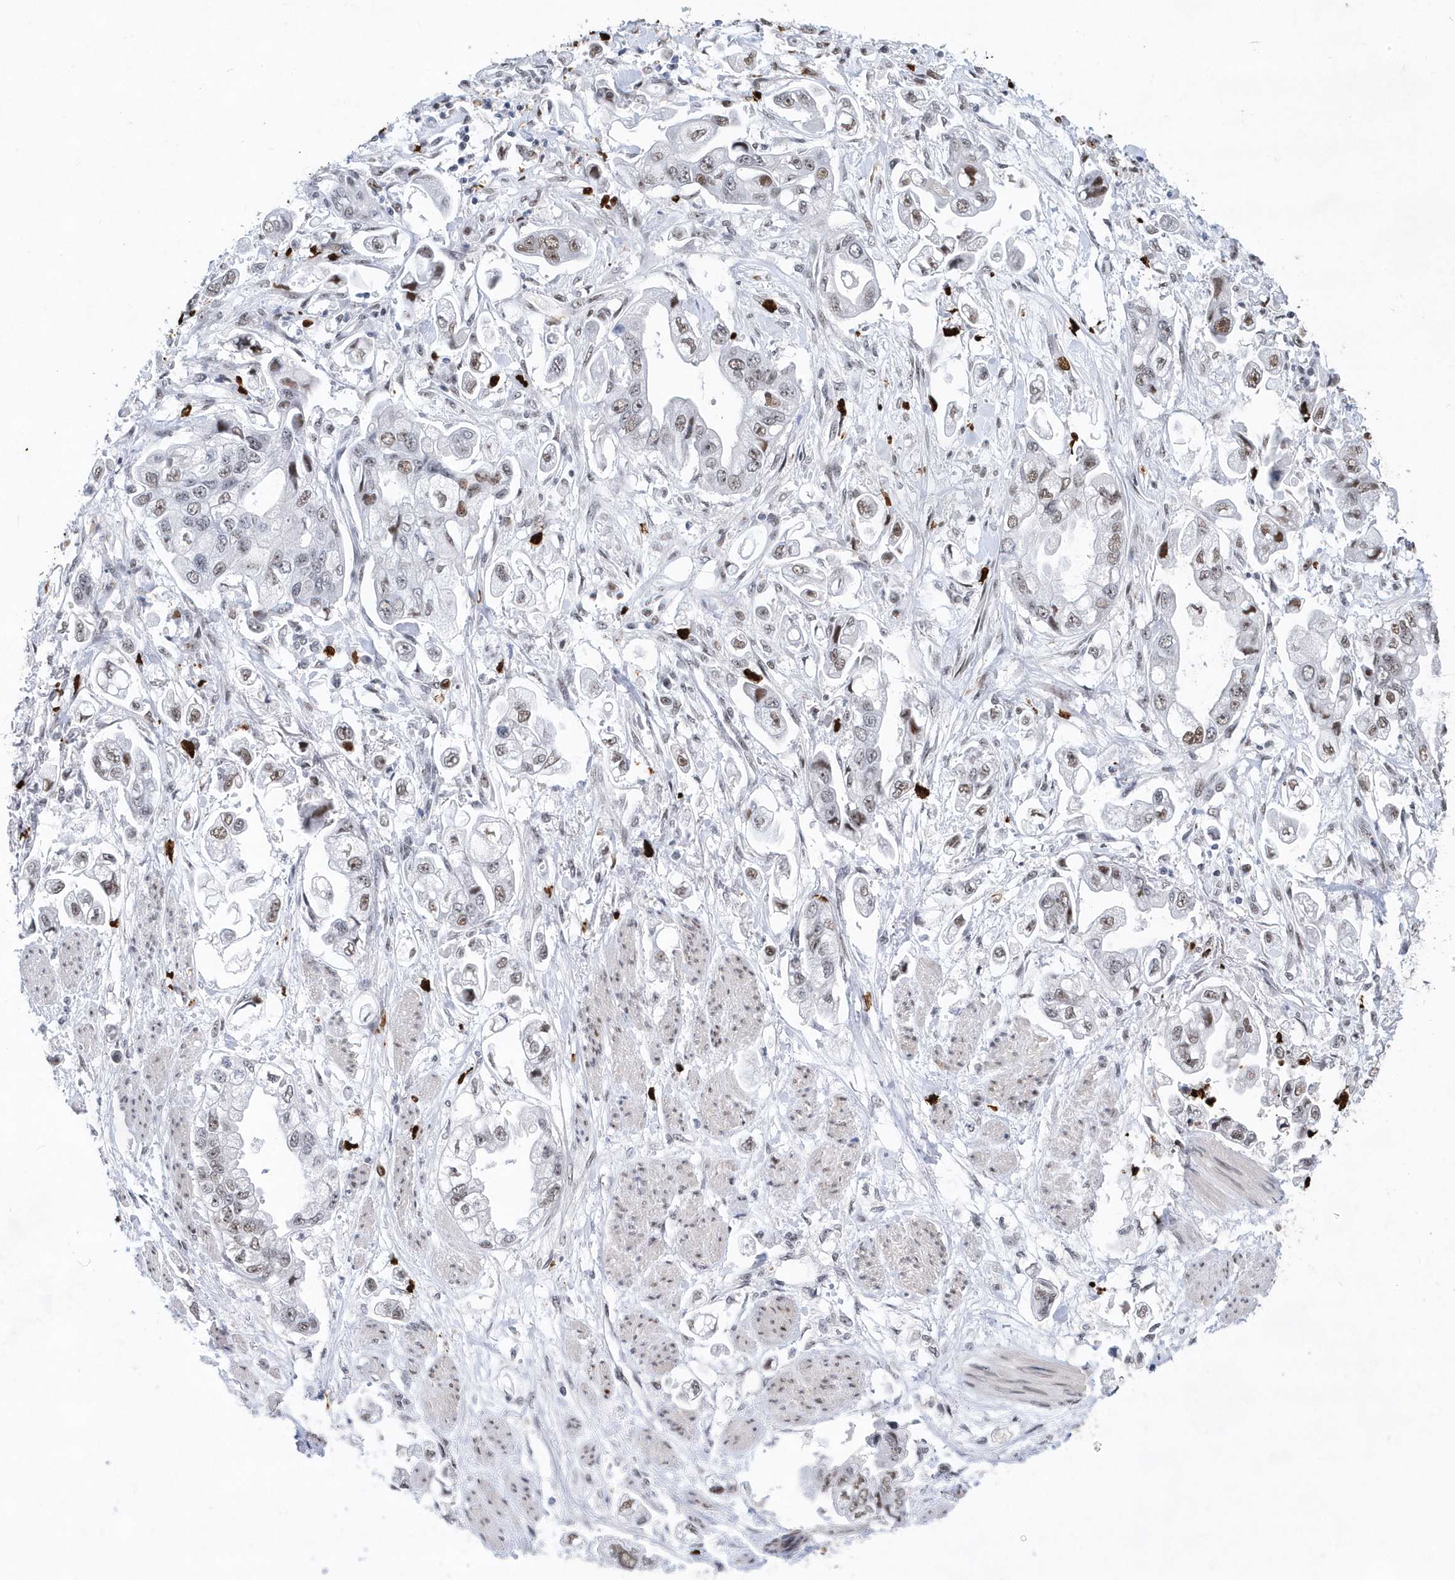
{"staining": {"intensity": "moderate", "quantity": "<25%", "location": "nuclear"}, "tissue": "stomach cancer", "cell_type": "Tumor cells", "image_type": "cancer", "snomed": [{"axis": "morphology", "description": "Adenocarcinoma, NOS"}, {"axis": "topography", "description": "Stomach"}], "caption": "DAB (3,3'-diaminobenzidine) immunohistochemical staining of human stomach adenocarcinoma shows moderate nuclear protein staining in about <25% of tumor cells.", "gene": "RPP30", "patient": {"sex": "male", "age": 62}}